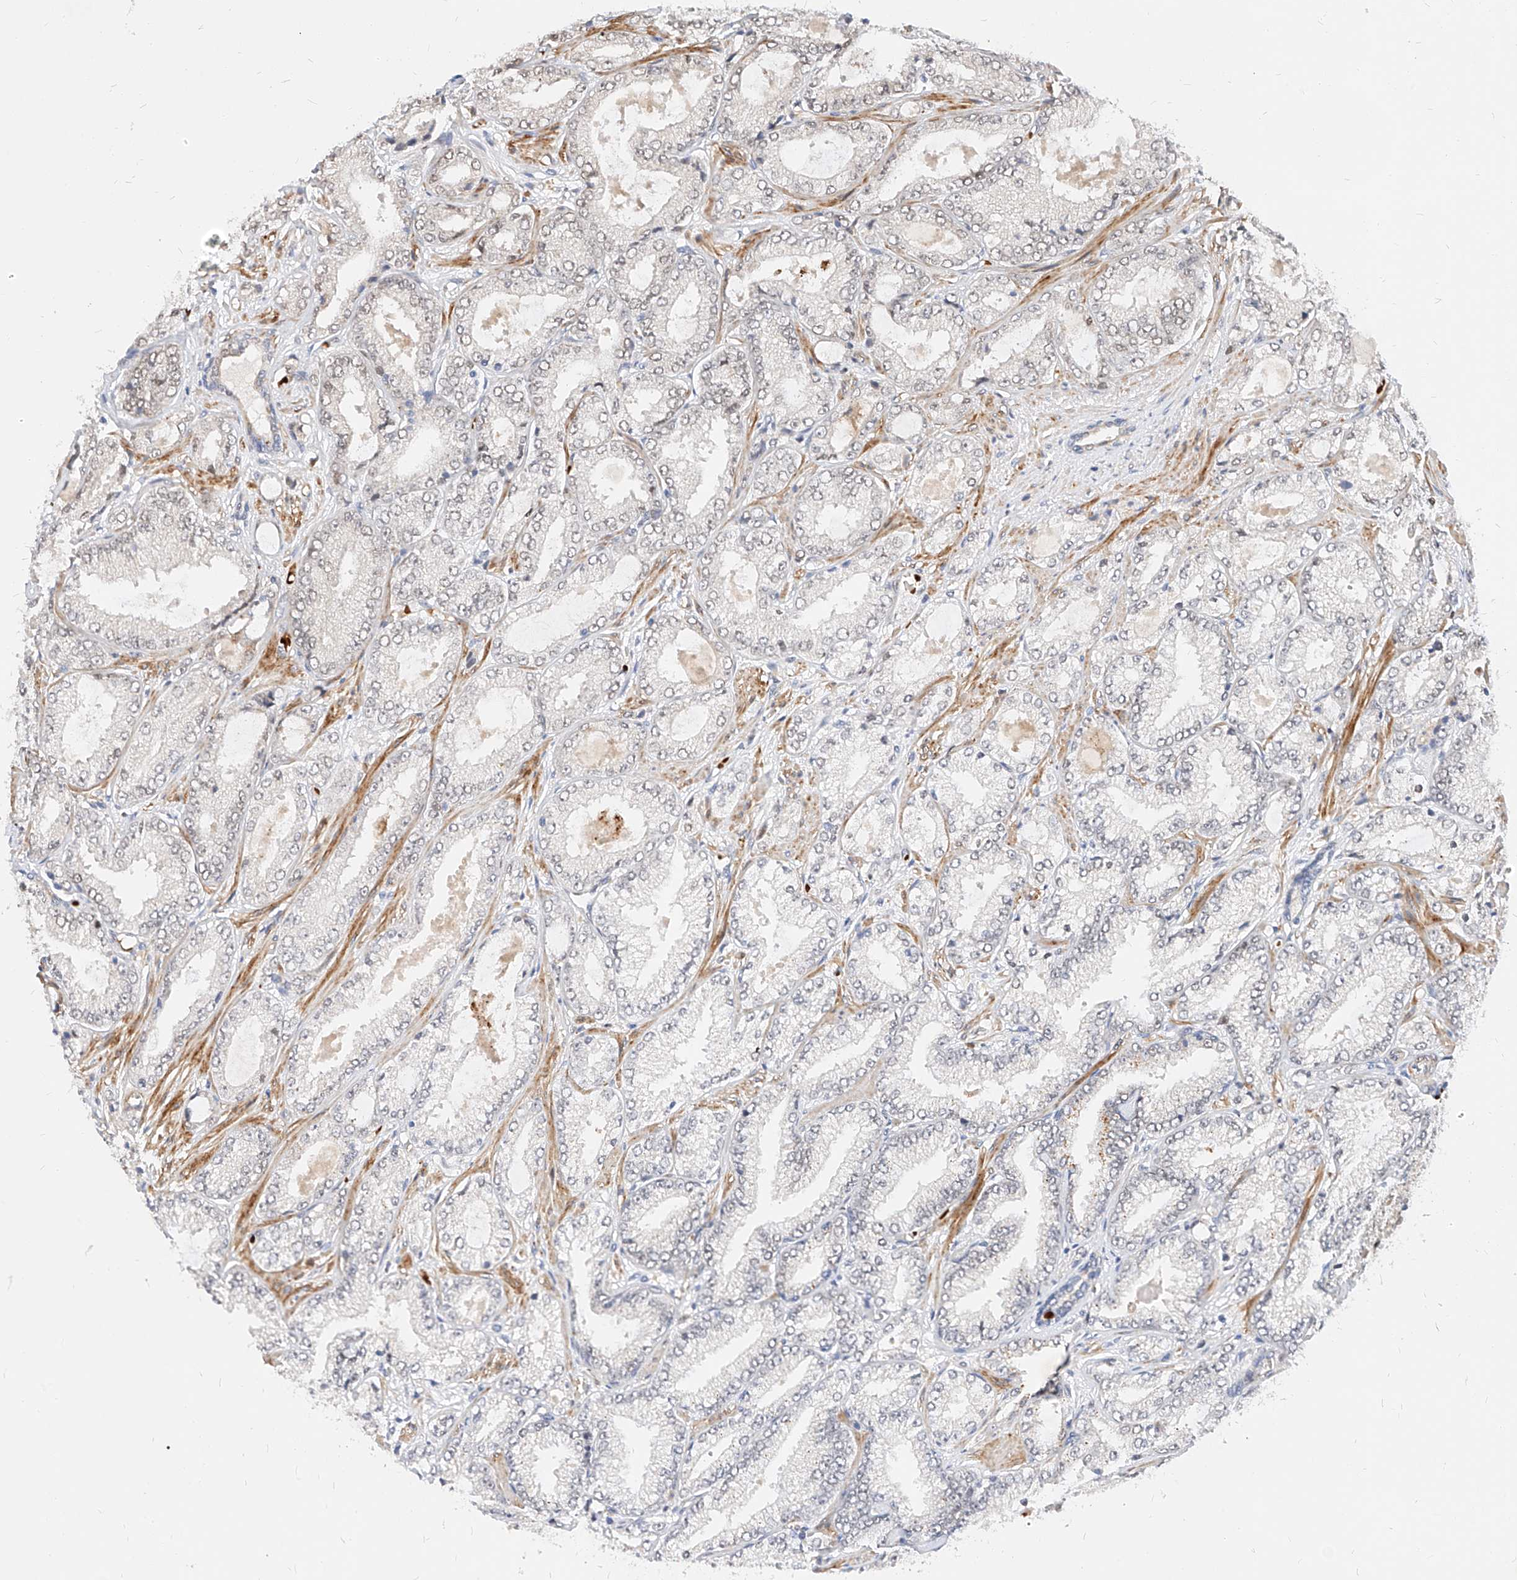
{"staining": {"intensity": "moderate", "quantity": "<25%", "location": "nuclear"}, "tissue": "prostate cancer", "cell_type": "Tumor cells", "image_type": "cancer", "snomed": [{"axis": "morphology", "description": "Adenocarcinoma, High grade"}, {"axis": "topography", "description": "Prostate"}], "caption": "A histopathology image showing moderate nuclear positivity in approximately <25% of tumor cells in prostate adenocarcinoma (high-grade), as visualized by brown immunohistochemical staining.", "gene": "CBX8", "patient": {"sex": "male", "age": 71}}